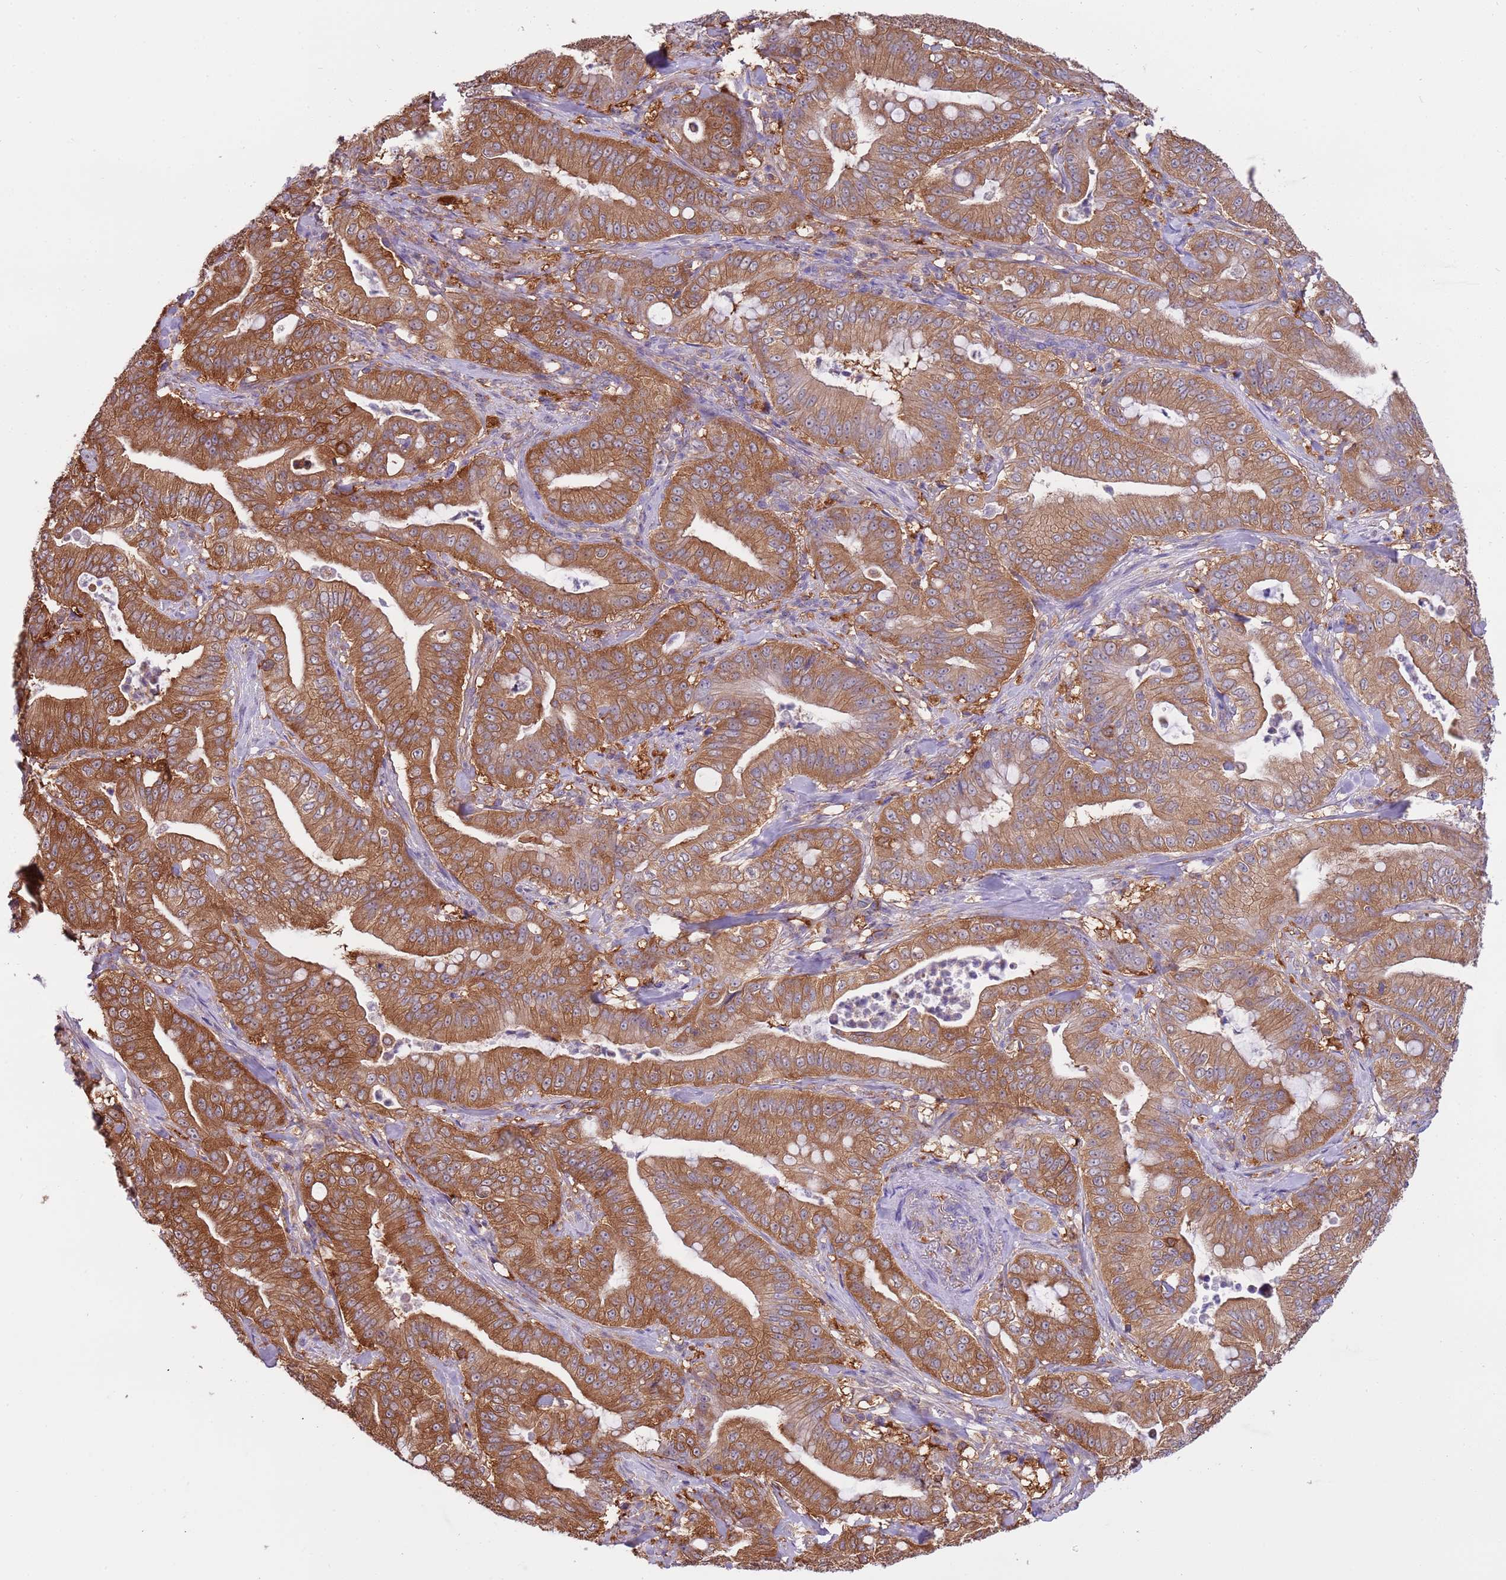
{"staining": {"intensity": "moderate", "quantity": ">75%", "location": "cytoplasmic/membranous"}, "tissue": "pancreatic cancer", "cell_type": "Tumor cells", "image_type": "cancer", "snomed": [{"axis": "morphology", "description": "Adenocarcinoma, NOS"}, {"axis": "topography", "description": "Pancreas"}], "caption": "This image demonstrates IHC staining of human pancreatic cancer, with medium moderate cytoplasmic/membranous expression in about >75% of tumor cells.", "gene": "STIP1", "patient": {"sex": "male", "age": 71}}